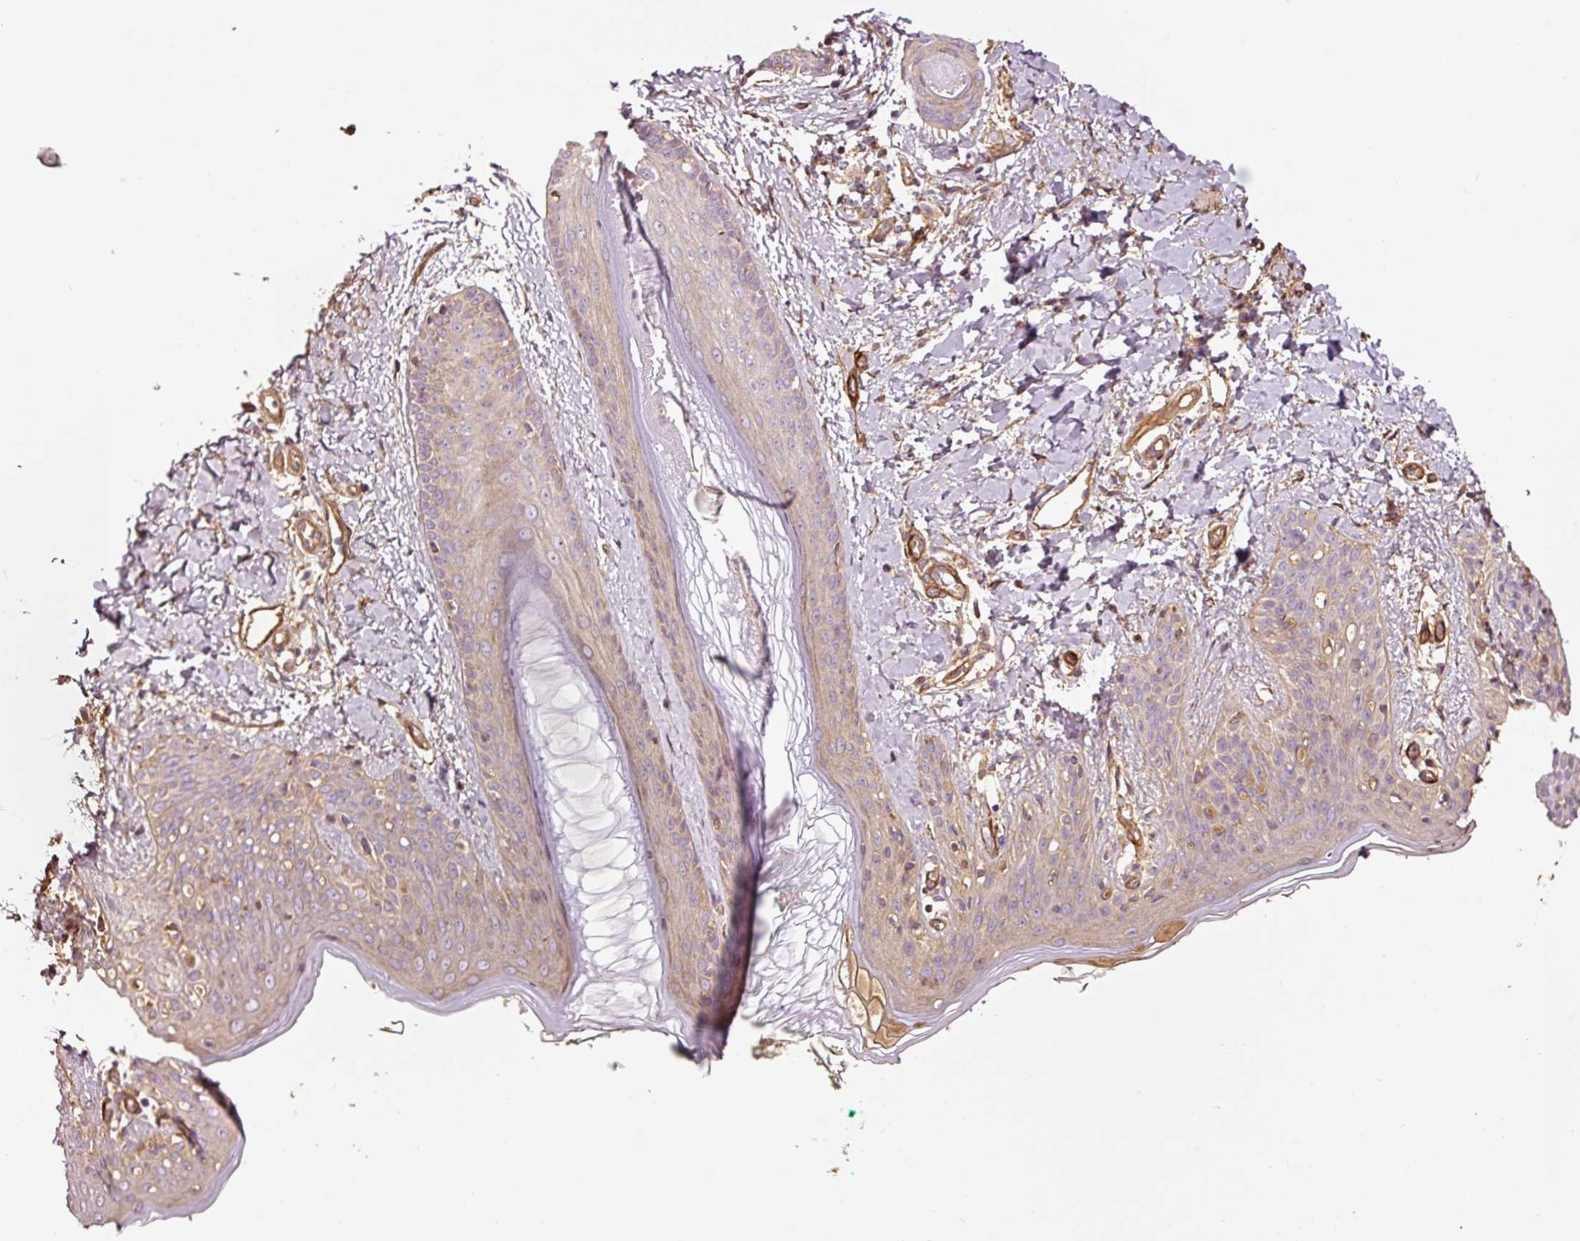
{"staining": {"intensity": "moderate", "quantity": ">75%", "location": "cytoplasmic/membranous"}, "tissue": "skin", "cell_type": "Fibroblasts", "image_type": "normal", "snomed": [{"axis": "morphology", "description": "Normal tissue, NOS"}, {"axis": "topography", "description": "Skin"}], "caption": "High-power microscopy captured an IHC histopathology image of unremarkable skin, revealing moderate cytoplasmic/membranous positivity in approximately >75% of fibroblasts.", "gene": "NID2", "patient": {"sex": "male", "age": 16}}